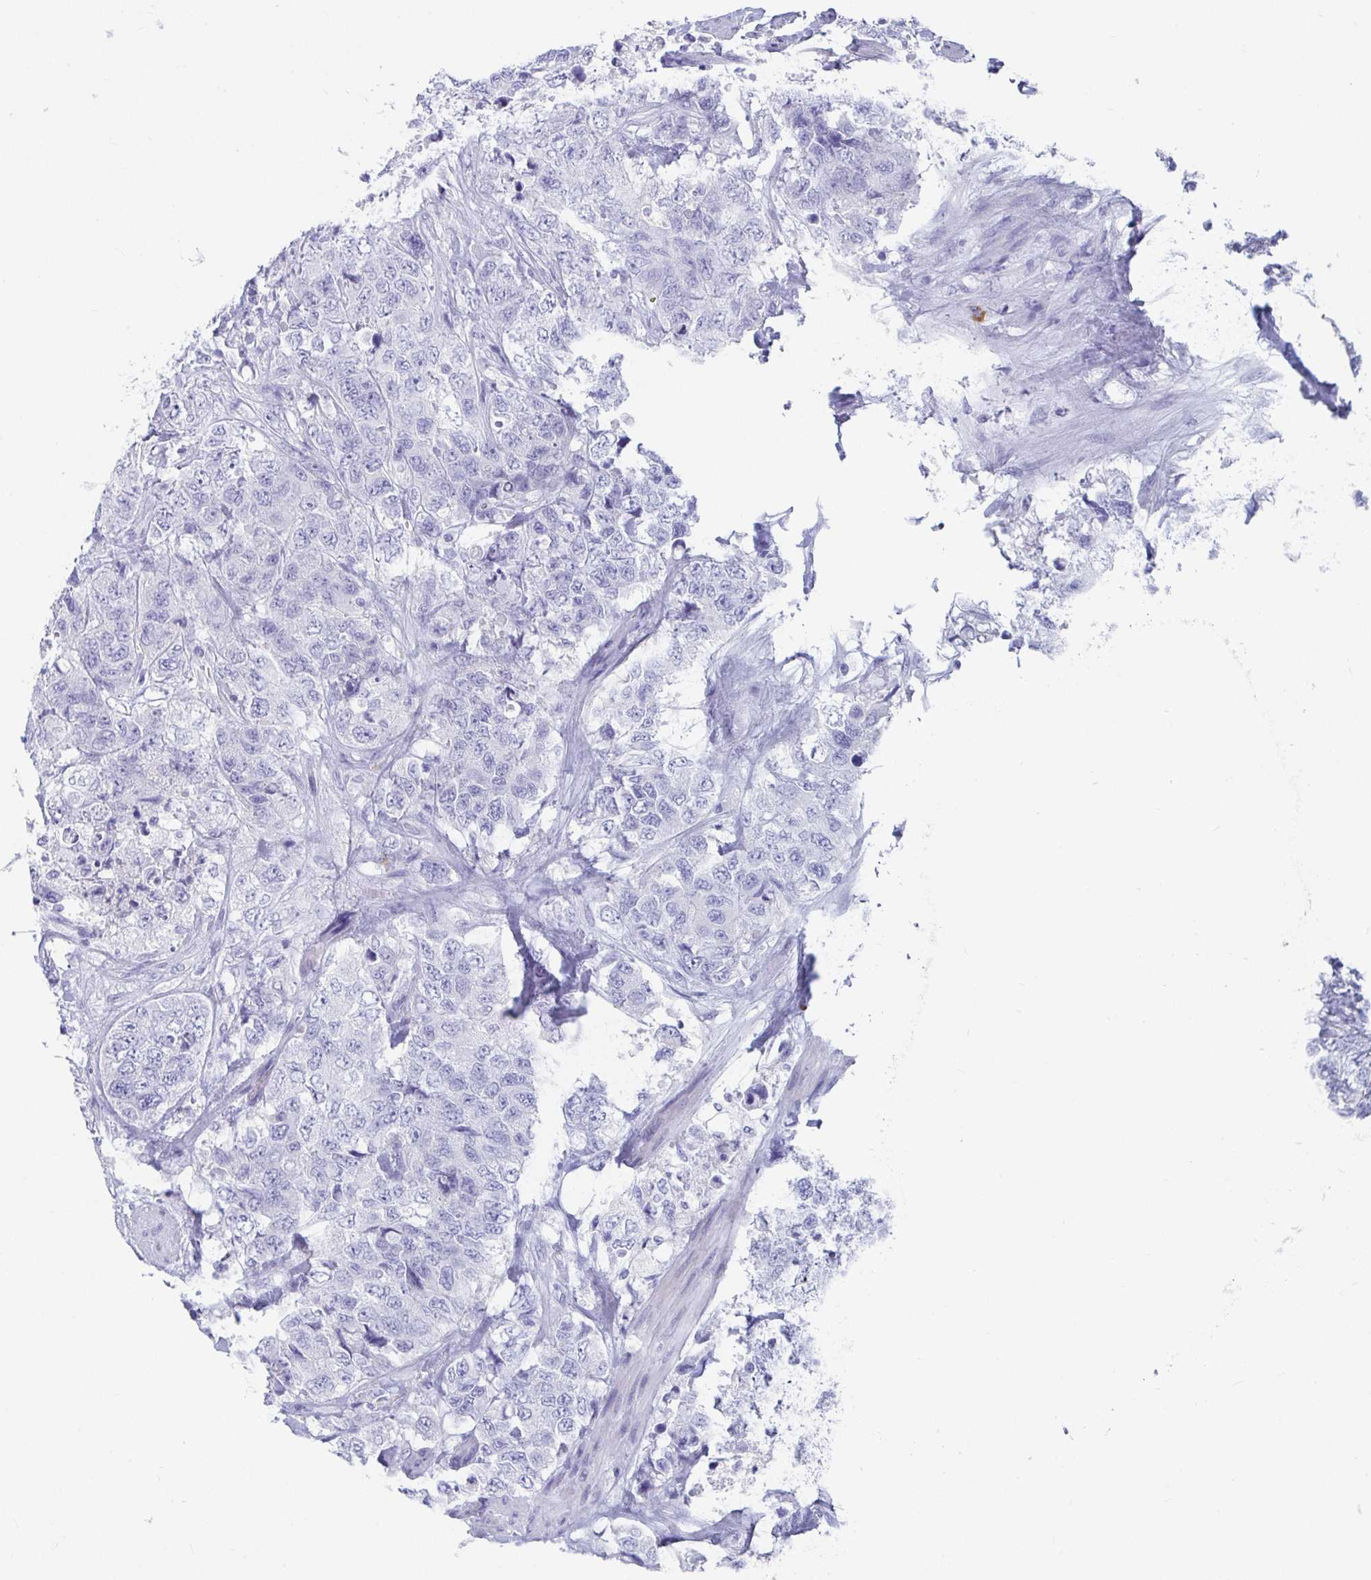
{"staining": {"intensity": "negative", "quantity": "none", "location": "none"}, "tissue": "urothelial cancer", "cell_type": "Tumor cells", "image_type": "cancer", "snomed": [{"axis": "morphology", "description": "Urothelial carcinoma, High grade"}, {"axis": "topography", "description": "Urinary bladder"}], "caption": "There is no significant staining in tumor cells of high-grade urothelial carcinoma. (IHC, brightfield microscopy, high magnification).", "gene": "PLA2G1B", "patient": {"sex": "female", "age": 78}}